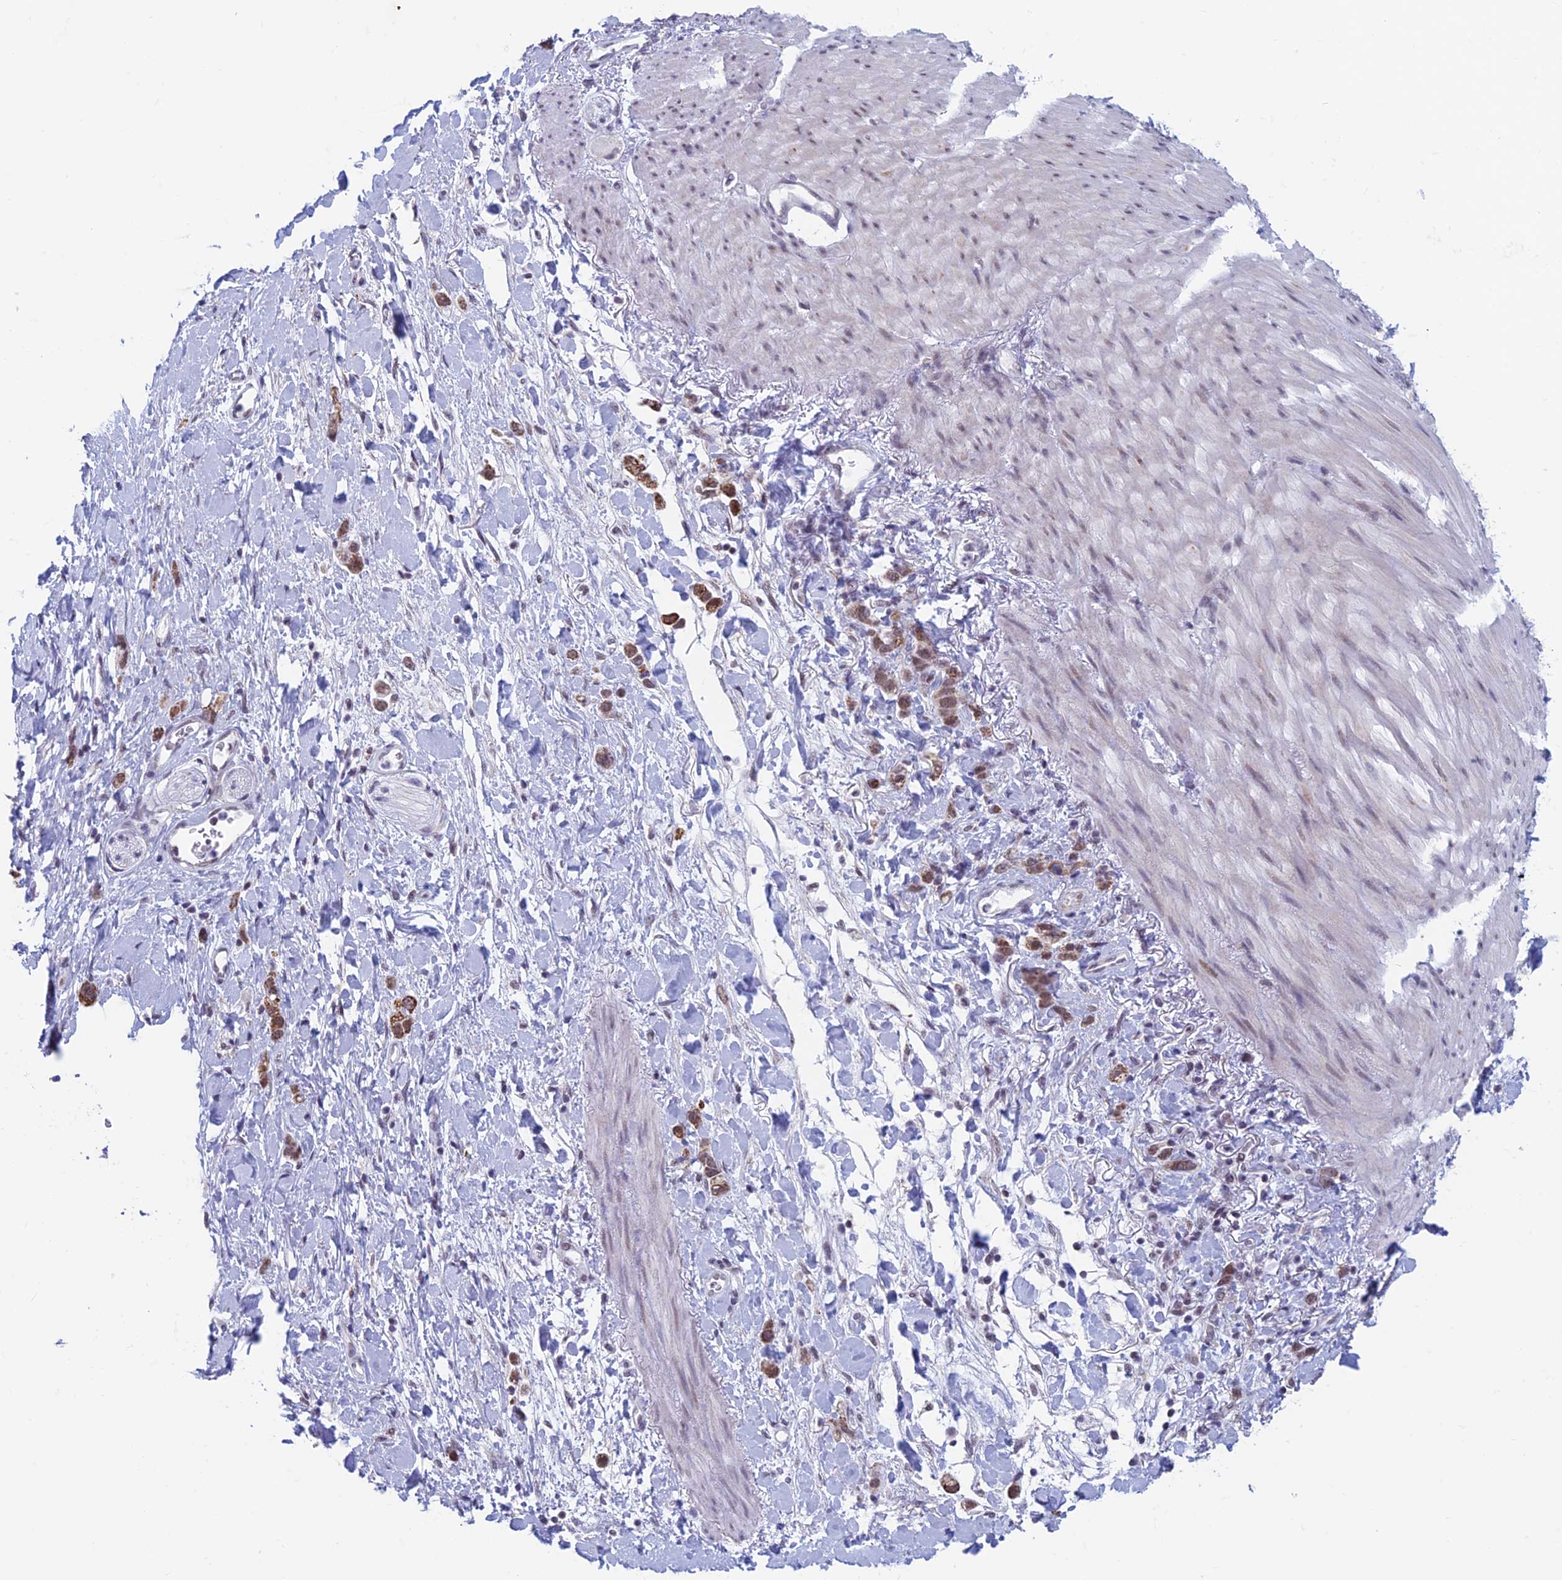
{"staining": {"intensity": "moderate", "quantity": ">75%", "location": "cytoplasmic/membranous,nuclear"}, "tissue": "stomach cancer", "cell_type": "Tumor cells", "image_type": "cancer", "snomed": [{"axis": "morphology", "description": "Adenocarcinoma, NOS"}, {"axis": "topography", "description": "Stomach"}], "caption": "A brown stain highlights moderate cytoplasmic/membranous and nuclear positivity of a protein in human adenocarcinoma (stomach) tumor cells.", "gene": "ASH2L", "patient": {"sex": "female", "age": 65}}